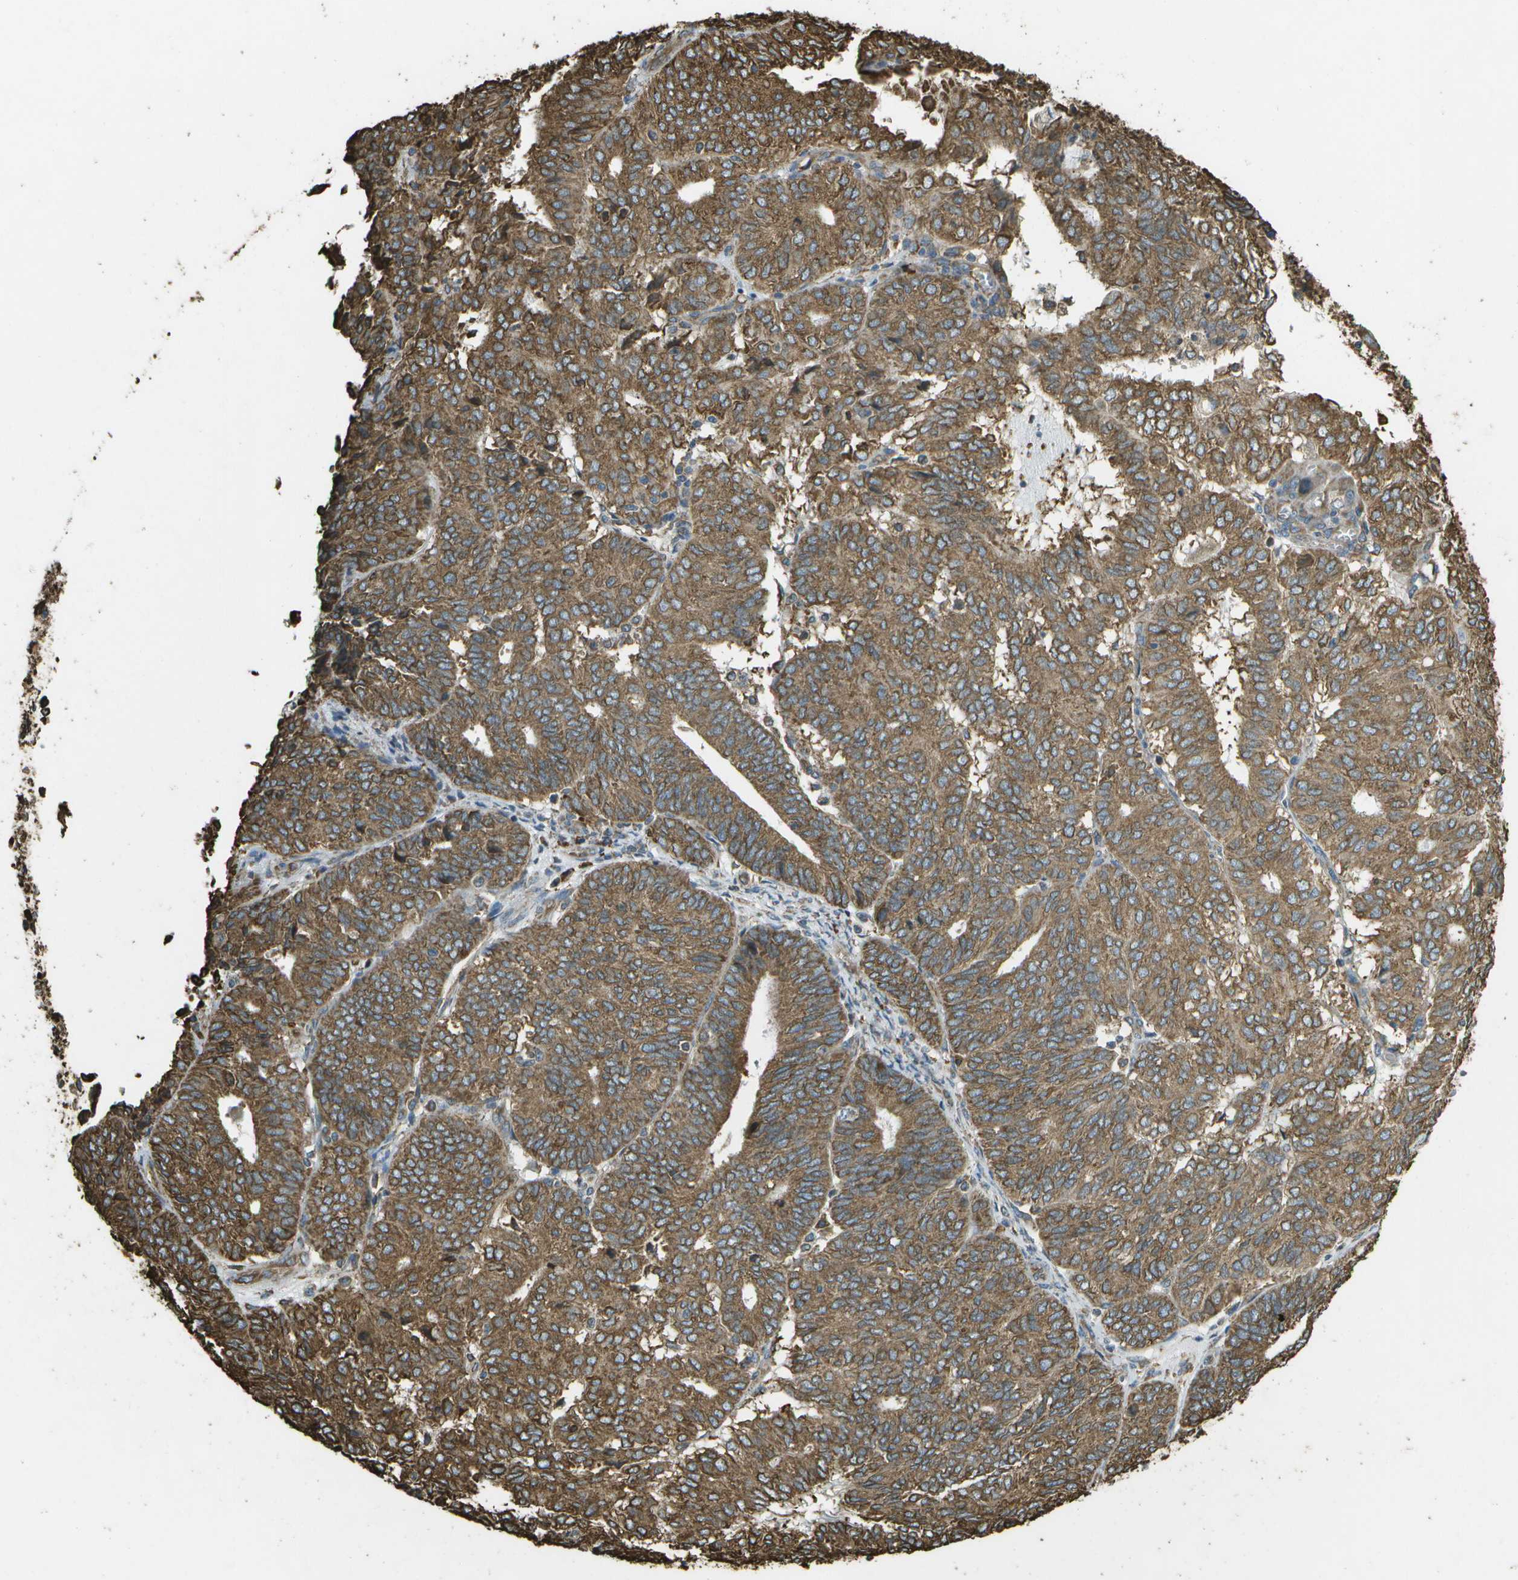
{"staining": {"intensity": "moderate", "quantity": ">75%", "location": "cytoplasmic/membranous"}, "tissue": "endometrial cancer", "cell_type": "Tumor cells", "image_type": "cancer", "snomed": [{"axis": "morphology", "description": "Adenocarcinoma, NOS"}, {"axis": "topography", "description": "Uterus"}], "caption": "Immunohistochemistry (IHC) staining of endometrial cancer (adenocarcinoma), which exhibits medium levels of moderate cytoplasmic/membranous staining in approximately >75% of tumor cells indicating moderate cytoplasmic/membranous protein staining. The staining was performed using DAB (brown) for protein detection and nuclei were counterstained in hematoxylin (blue).", "gene": "PDIA4", "patient": {"sex": "female", "age": 60}}